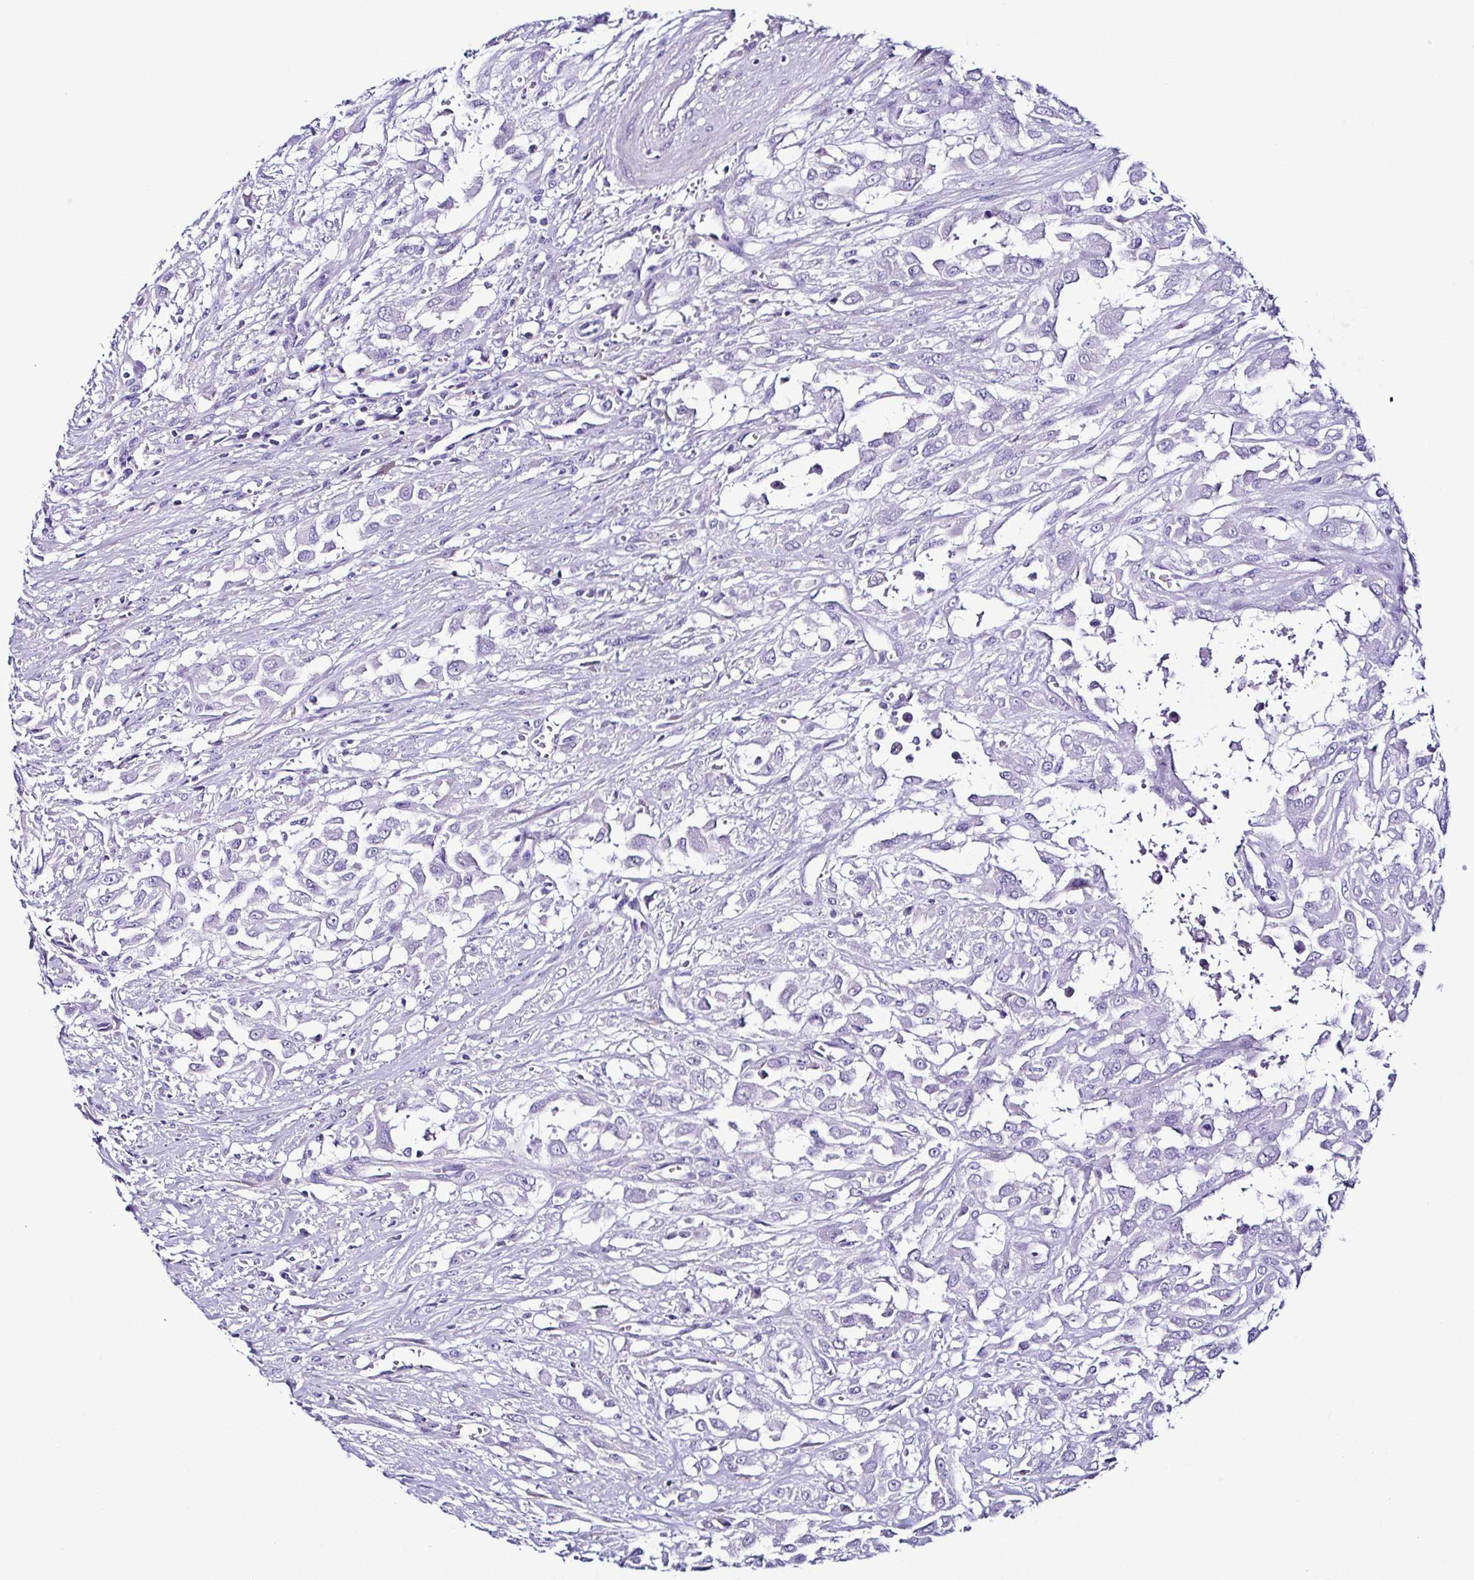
{"staining": {"intensity": "negative", "quantity": "none", "location": "none"}, "tissue": "urothelial cancer", "cell_type": "Tumor cells", "image_type": "cancer", "snomed": [{"axis": "morphology", "description": "Urothelial carcinoma, High grade"}, {"axis": "topography", "description": "Urinary bladder"}], "caption": "Tumor cells show no significant expression in urothelial carcinoma (high-grade). (Brightfield microscopy of DAB immunohistochemistry (IHC) at high magnification).", "gene": "SRL", "patient": {"sex": "male", "age": 57}}